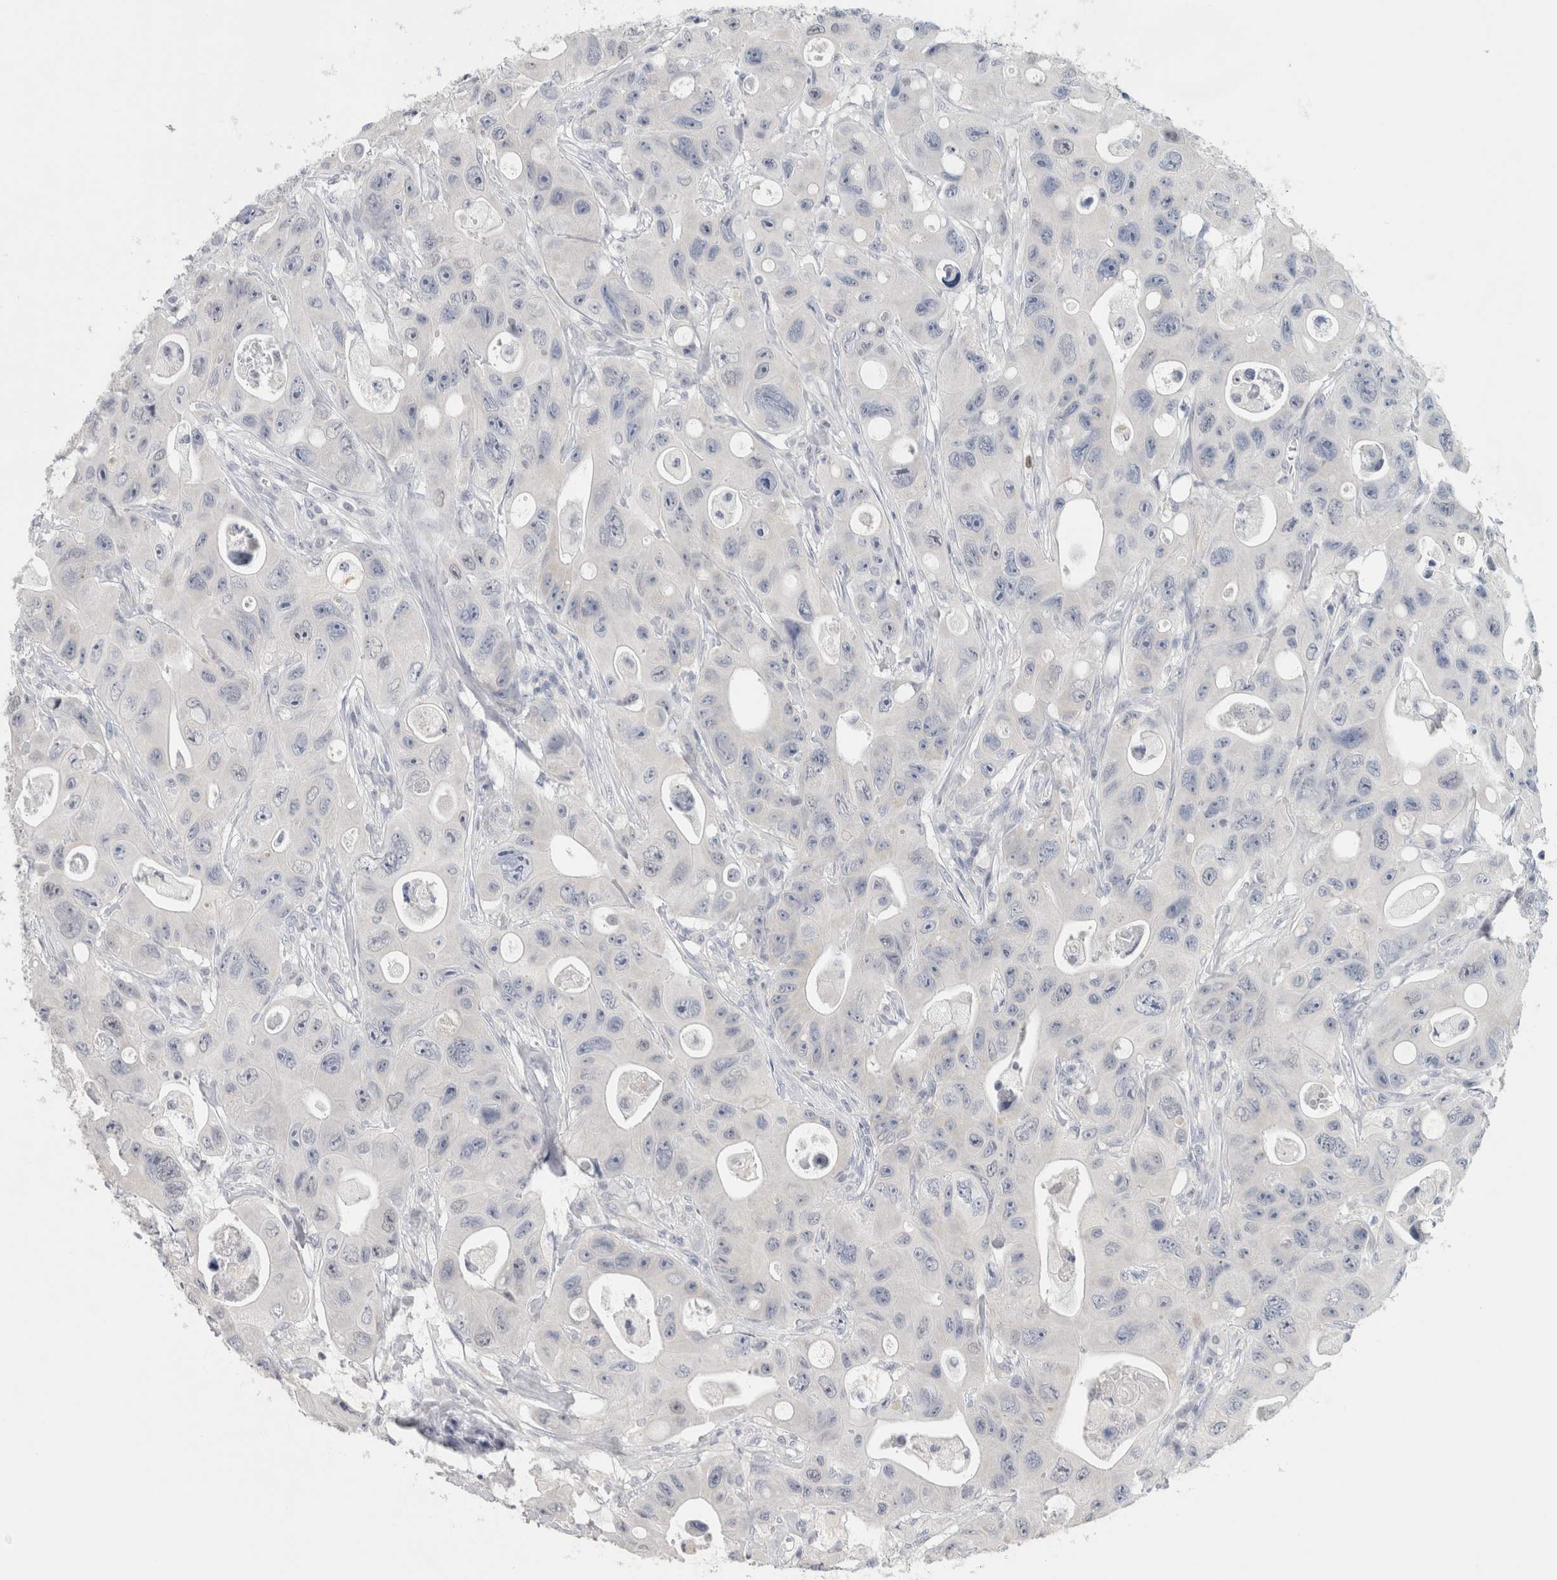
{"staining": {"intensity": "negative", "quantity": "none", "location": "none"}, "tissue": "colorectal cancer", "cell_type": "Tumor cells", "image_type": "cancer", "snomed": [{"axis": "morphology", "description": "Adenocarcinoma, NOS"}, {"axis": "topography", "description": "Colon"}], "caption": "IHC photomicrograph of neoplastic tissue: colorectal cancer (adenocarcinoma) stained with DAB displays no significant protein staining in tumor cells. (Brightfield microscopy of DAB immunohistochemistry at high magnification).", "gene": "TONSL", "patient": {"sex": "female", "age": 46}}